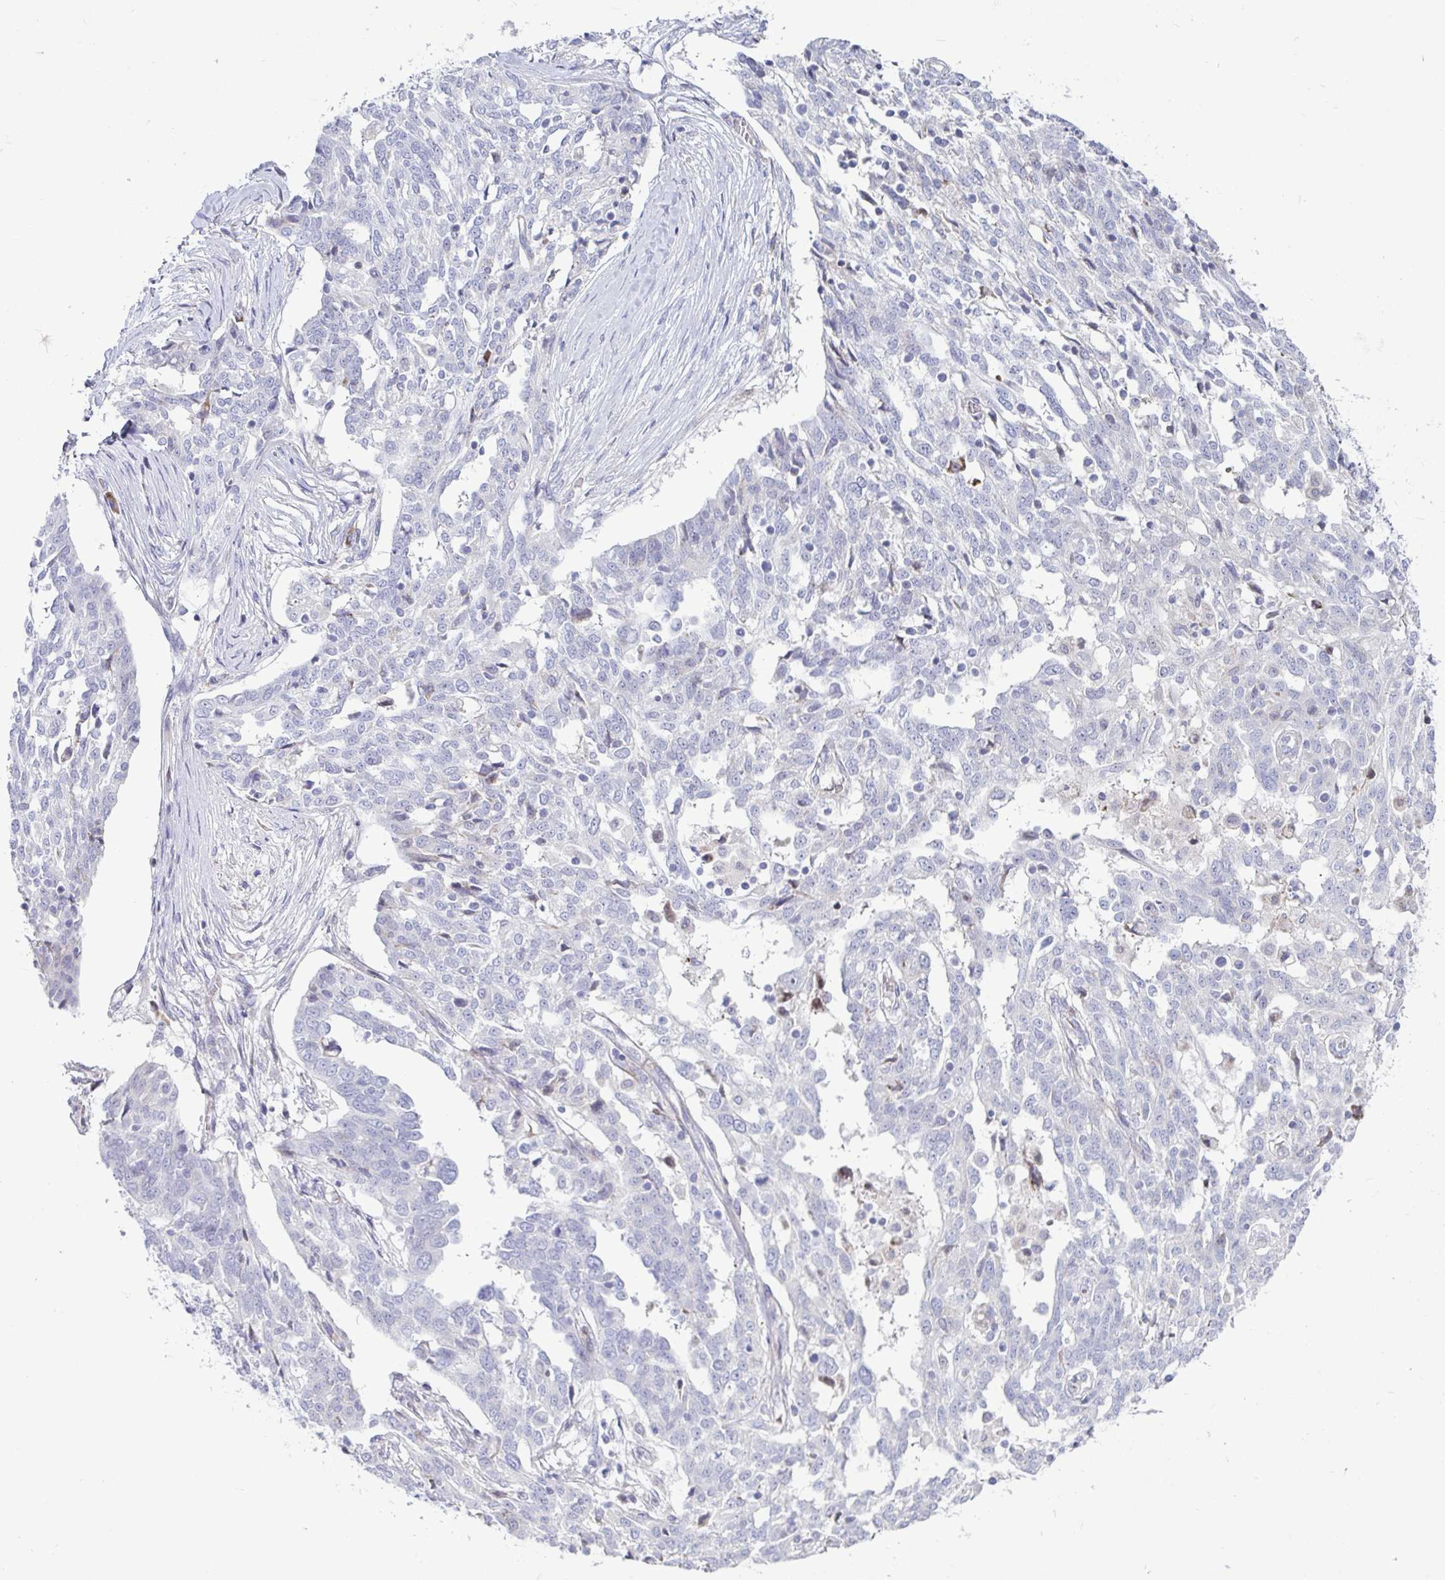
{"staining": {"intensity": "negative", "quantity": "none", "location": "none"}, "tissue": "ovarian cancer", "cell_type": "Tumor cells", "image_type": "cancer", "snomed": [{"axis": "morphology", "description": "Cystadenocarcinoma, serous, NOS"}, {"axis": "topography", "description": "Ovary"}], "caption": "Immunohistochemistry (IHC) image of neoplastic tissue: ovarian cancer (serous cystadenocarcinoma) stained with DAB (3,3'-diaminobenzidine) exhibits no significant protein staining in tumor cells.", "gene": "TFPI2", "patient": {"sex": "female", "age": 67}}